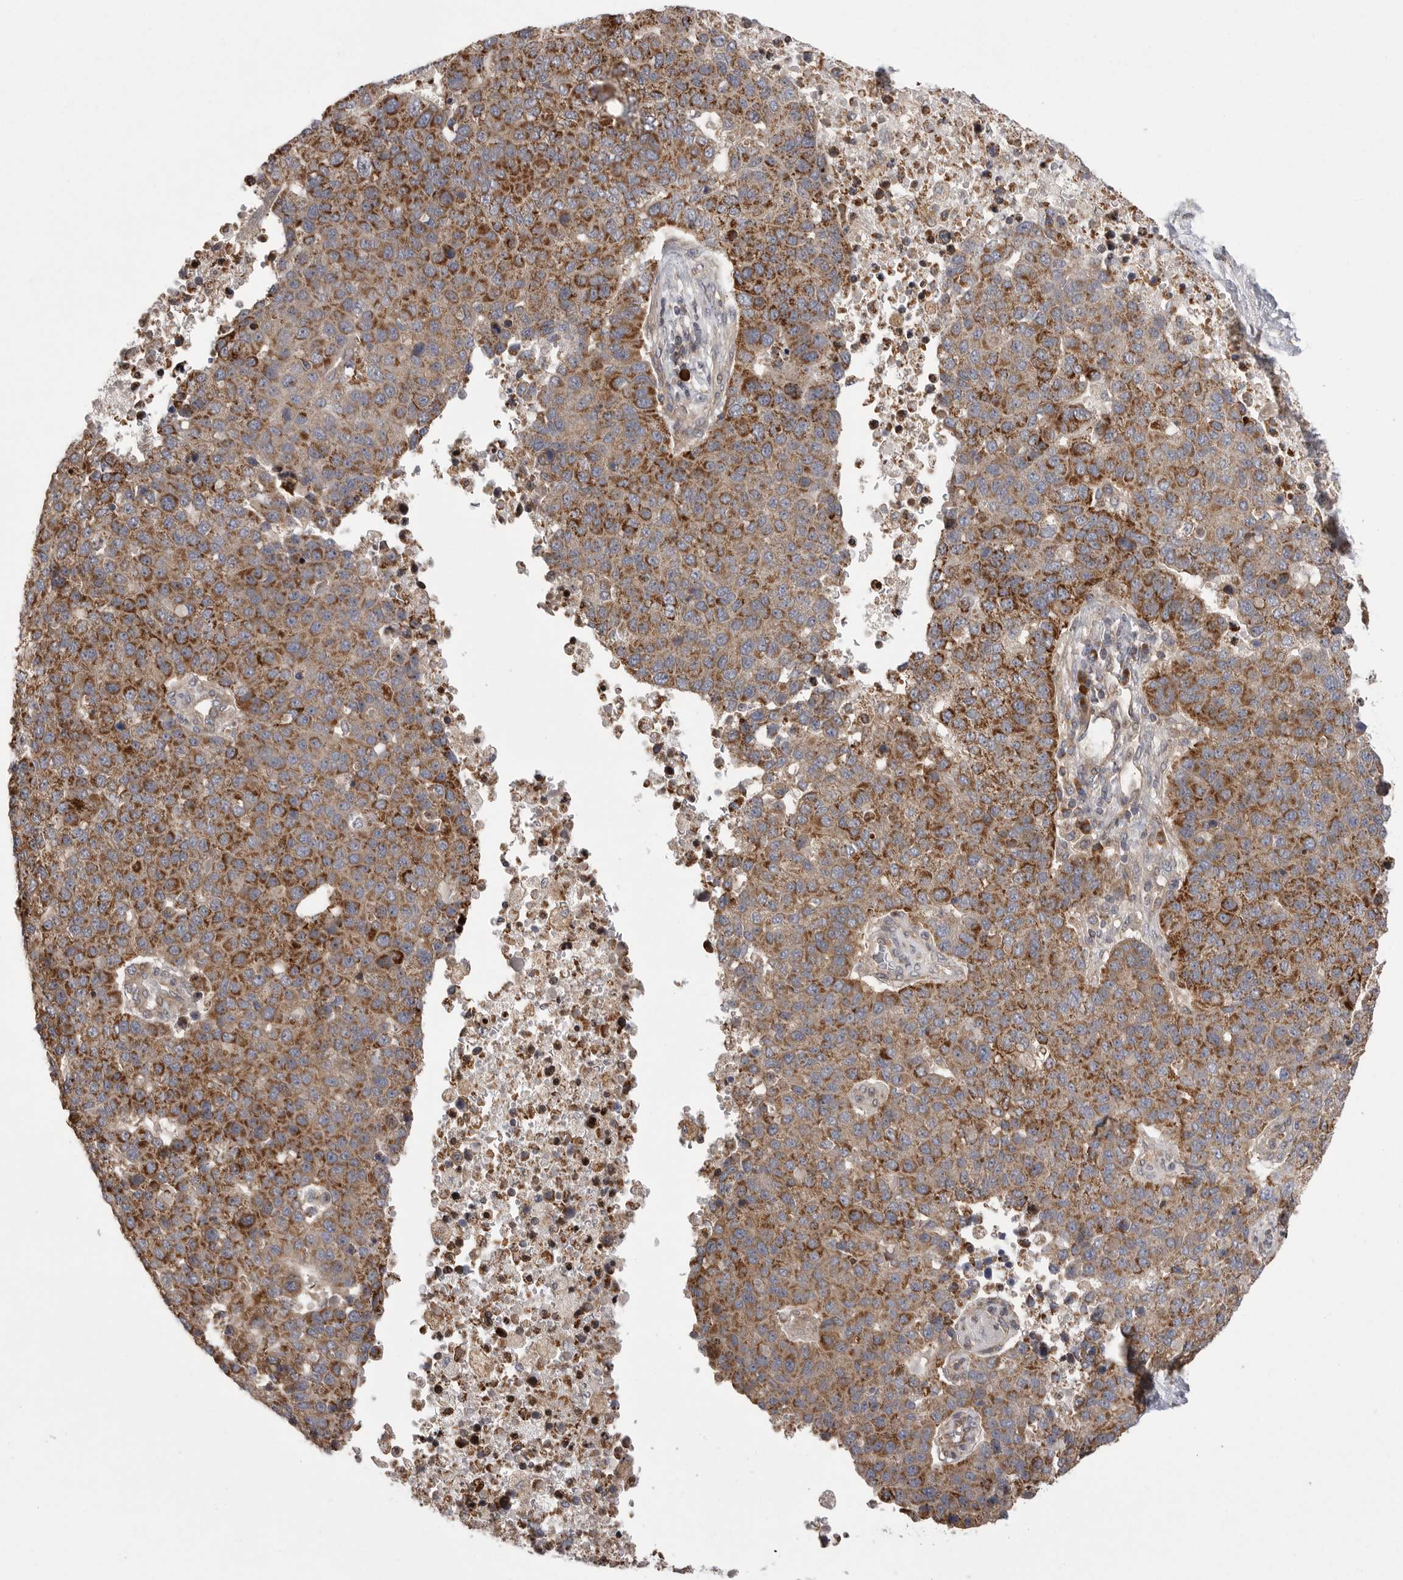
{"staining": {"intensity": "strong", "quantity": ">75%", "location": "cytoplasmic/membranous"}, "tissue": "pancreatic cancer", "cell_type": "Tumor cells", "image_type": "cancer", "snomed": [{"axis": "morphology", "description": "Adenocarcinoma, NOS"}, {"axis": "topography", "description": "Pancreas"}], "caption": "Immunohistochemistry (IHC) histopathology image of human pancreatic cancer stained for a protein (brown), which reveals high levels of strong cytoplasmic/membranous staining in about >75% of tumor cells.", "gene": "OXR1", "patient": {"sex": "female", "age": 61}}